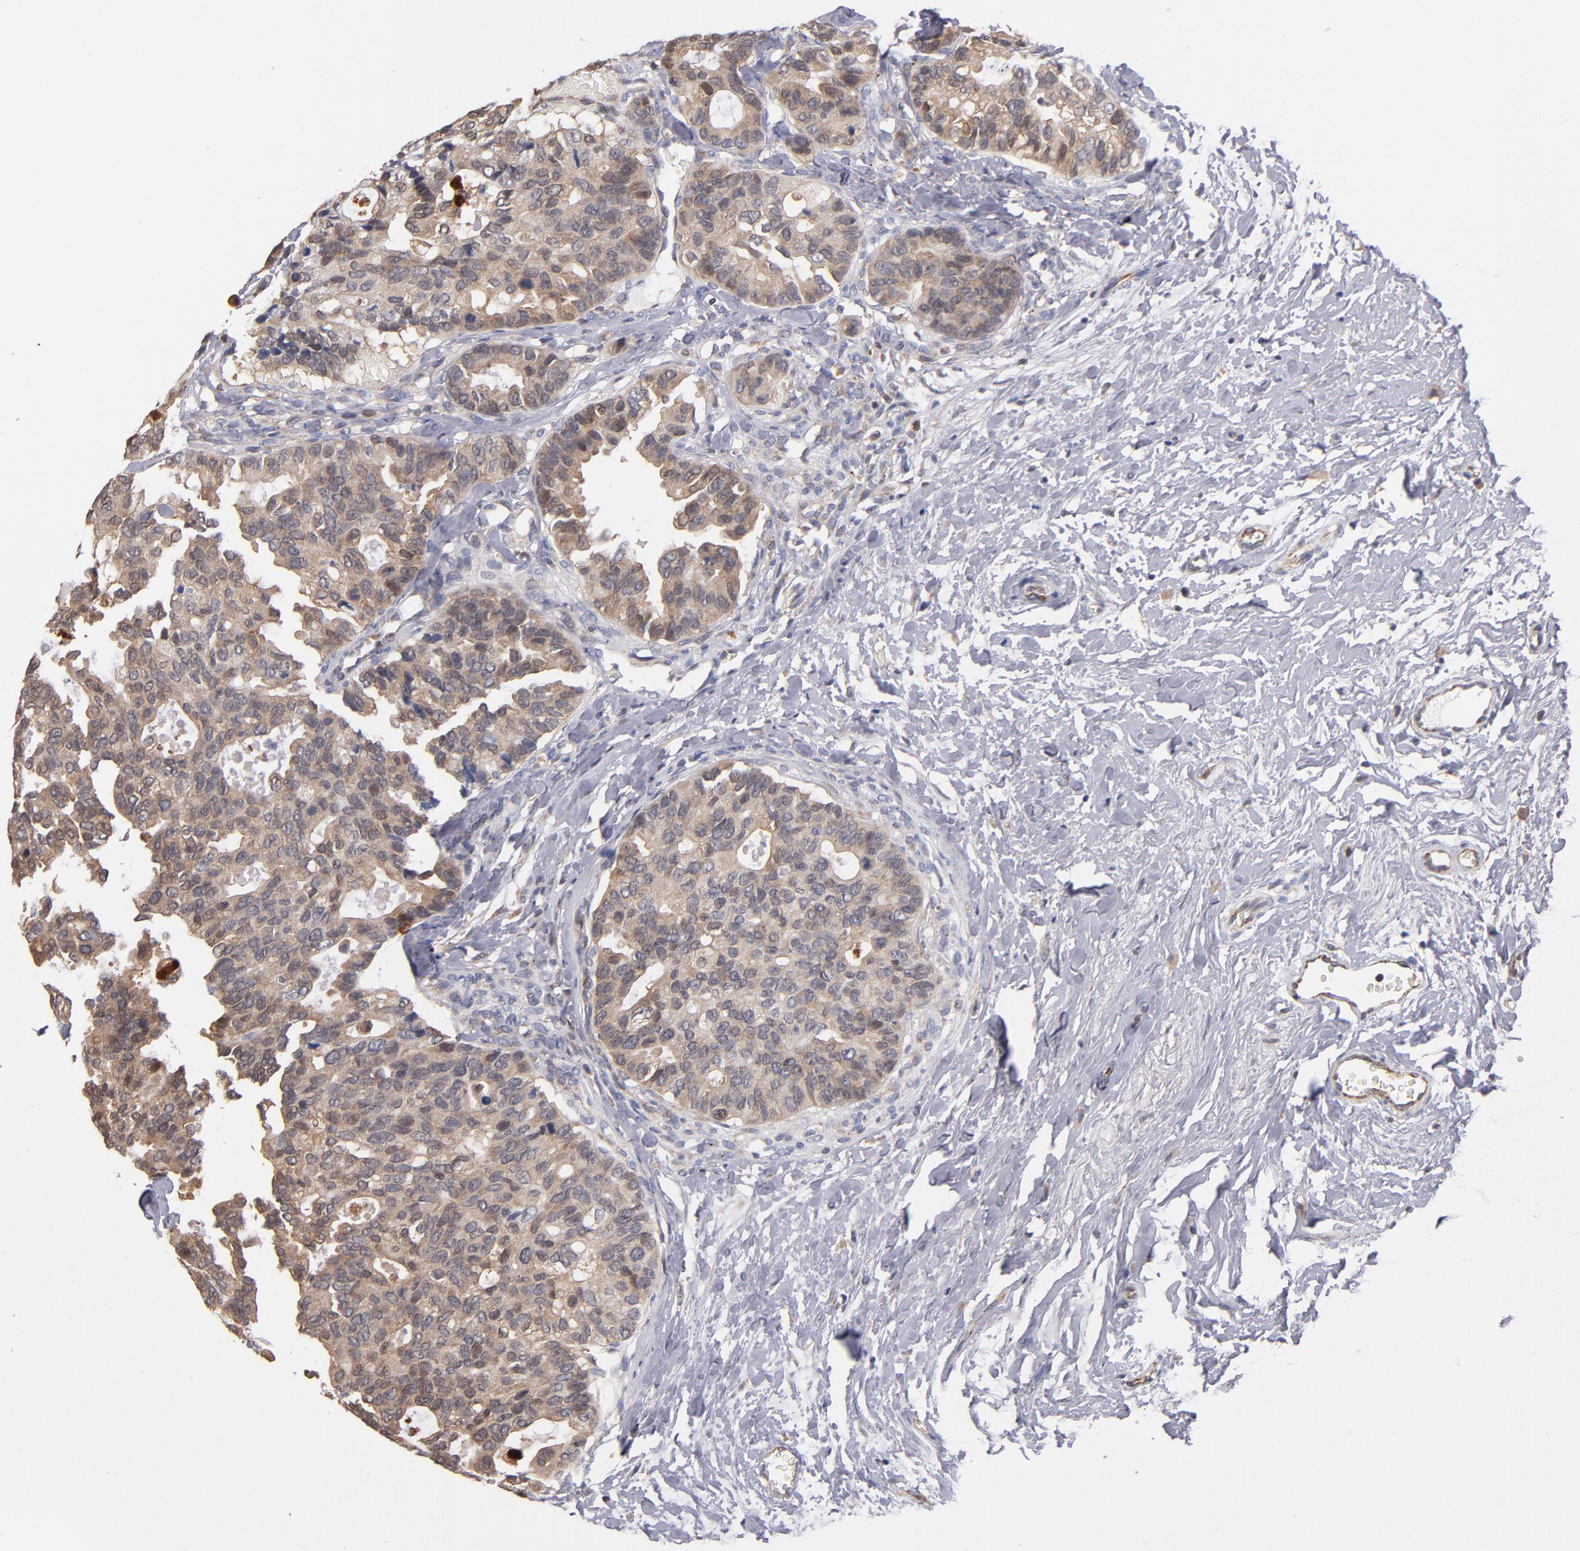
{"staining": {"intensity": "moderate", "quantity": ">75%", "location": "cytoplasmic/membranous"}, "tissue": "breast cancer", "cell_type": "Tumor cells", "image_type": "cancer", "snomed": [{"axis": "morphology", "description": "Duct carcinoma"}, {"axis": "topography", "description": "Breast"}], "caption": "About >75% of tumor cells in human breast infiltrating ductal carcinoma reveal moderate cytoplasmic/membranous protein positivity as visualized by brown immunohistochemical staining.", "gene": "GMFG", "patient": {"sex": "female", "age": 69}}